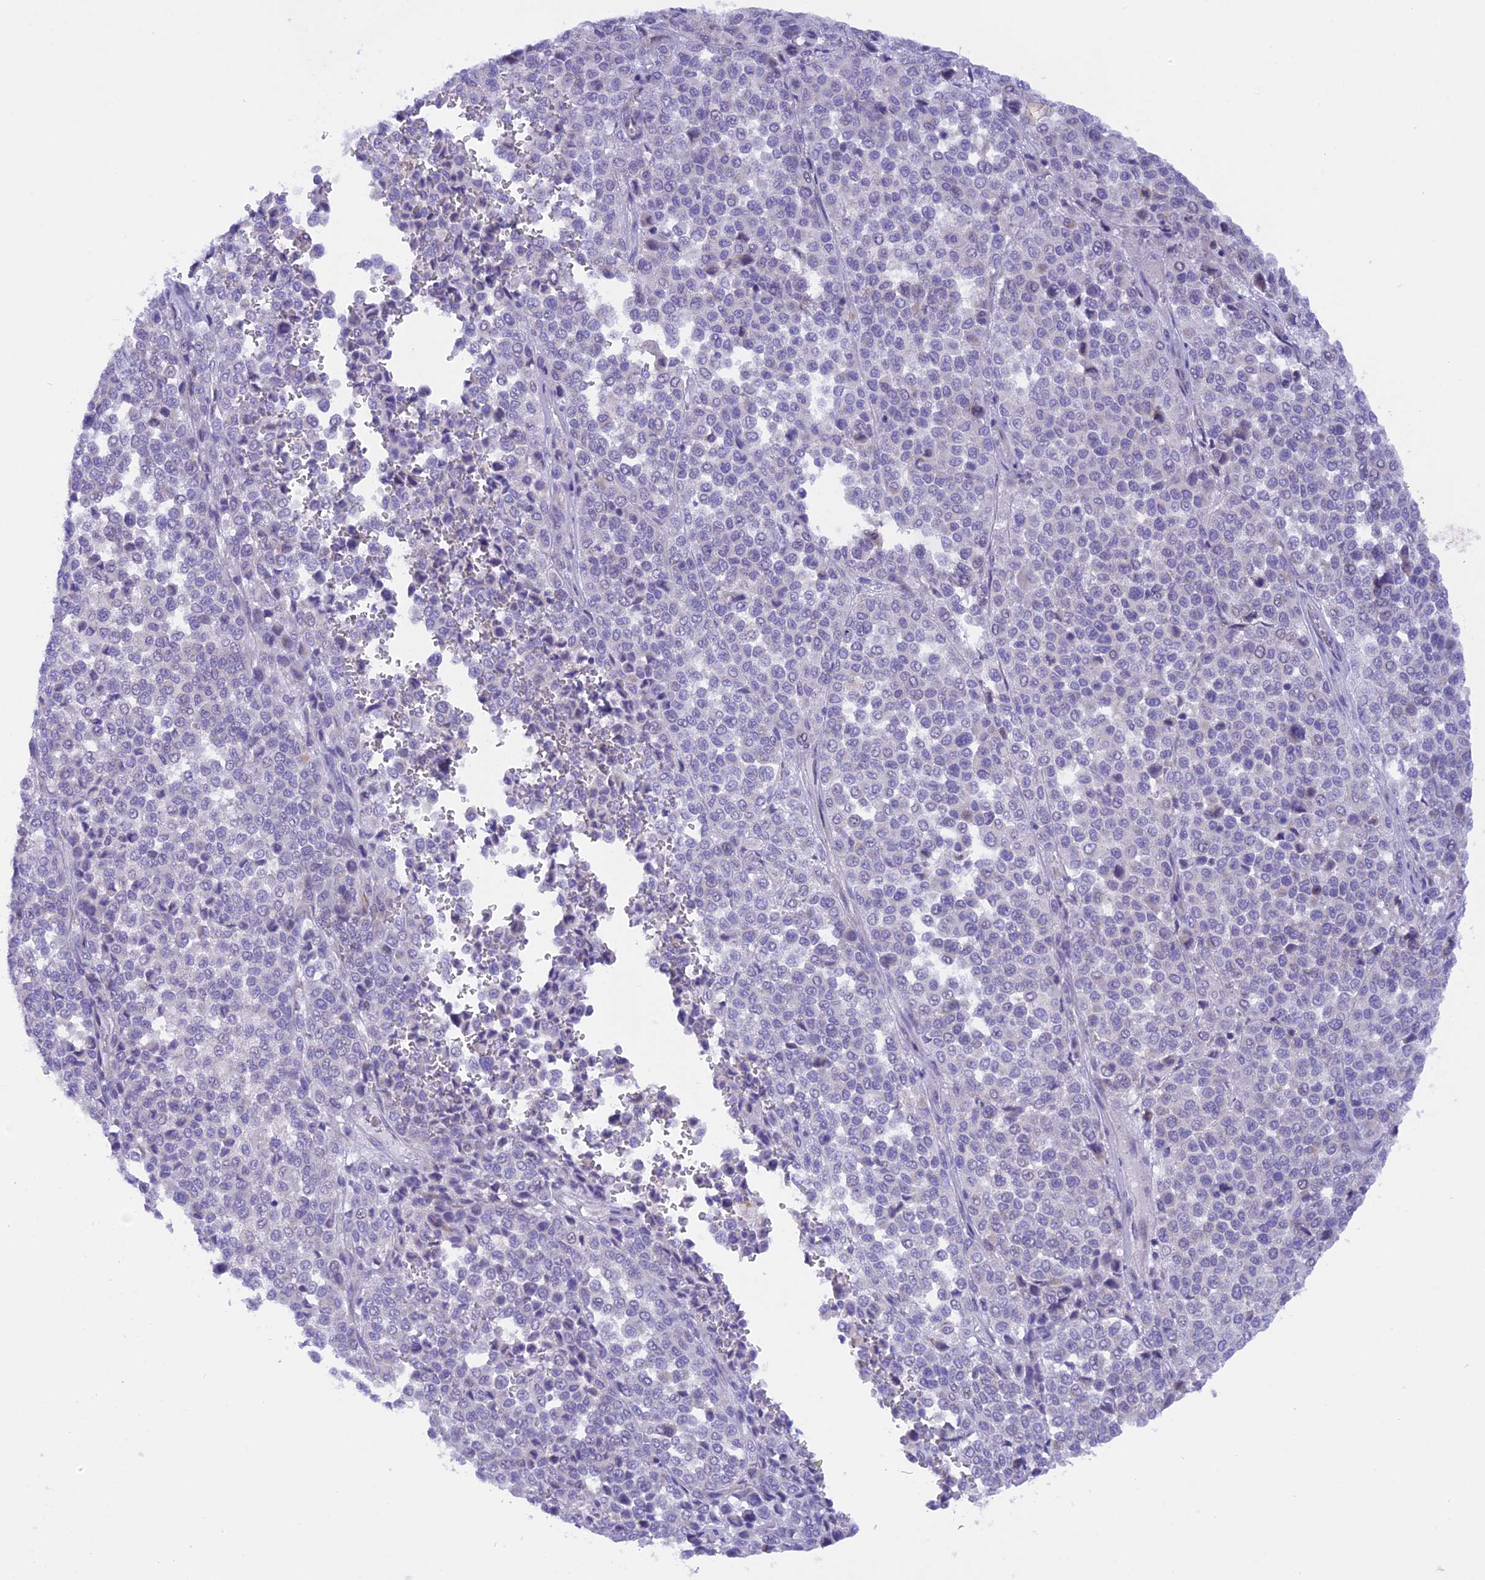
{"staining": {"intensity": "negative", "quantity": "none", "location": "none"}, "tissue": "melanoma", "cell_type": "Tumor cells", "image_type": "cancer", "snomed": [{"axis": "morphology", "description": "Malignant melanoma, Metastatic site"}, {"axis": "topography", "description": "Pancreas"}], "caption": "IHC of human malignant melanoma (metastatic site) exhibits no expression in tumor cells.", "gene": "PKIA", "patient": {"sex": "female", "age": 30}}